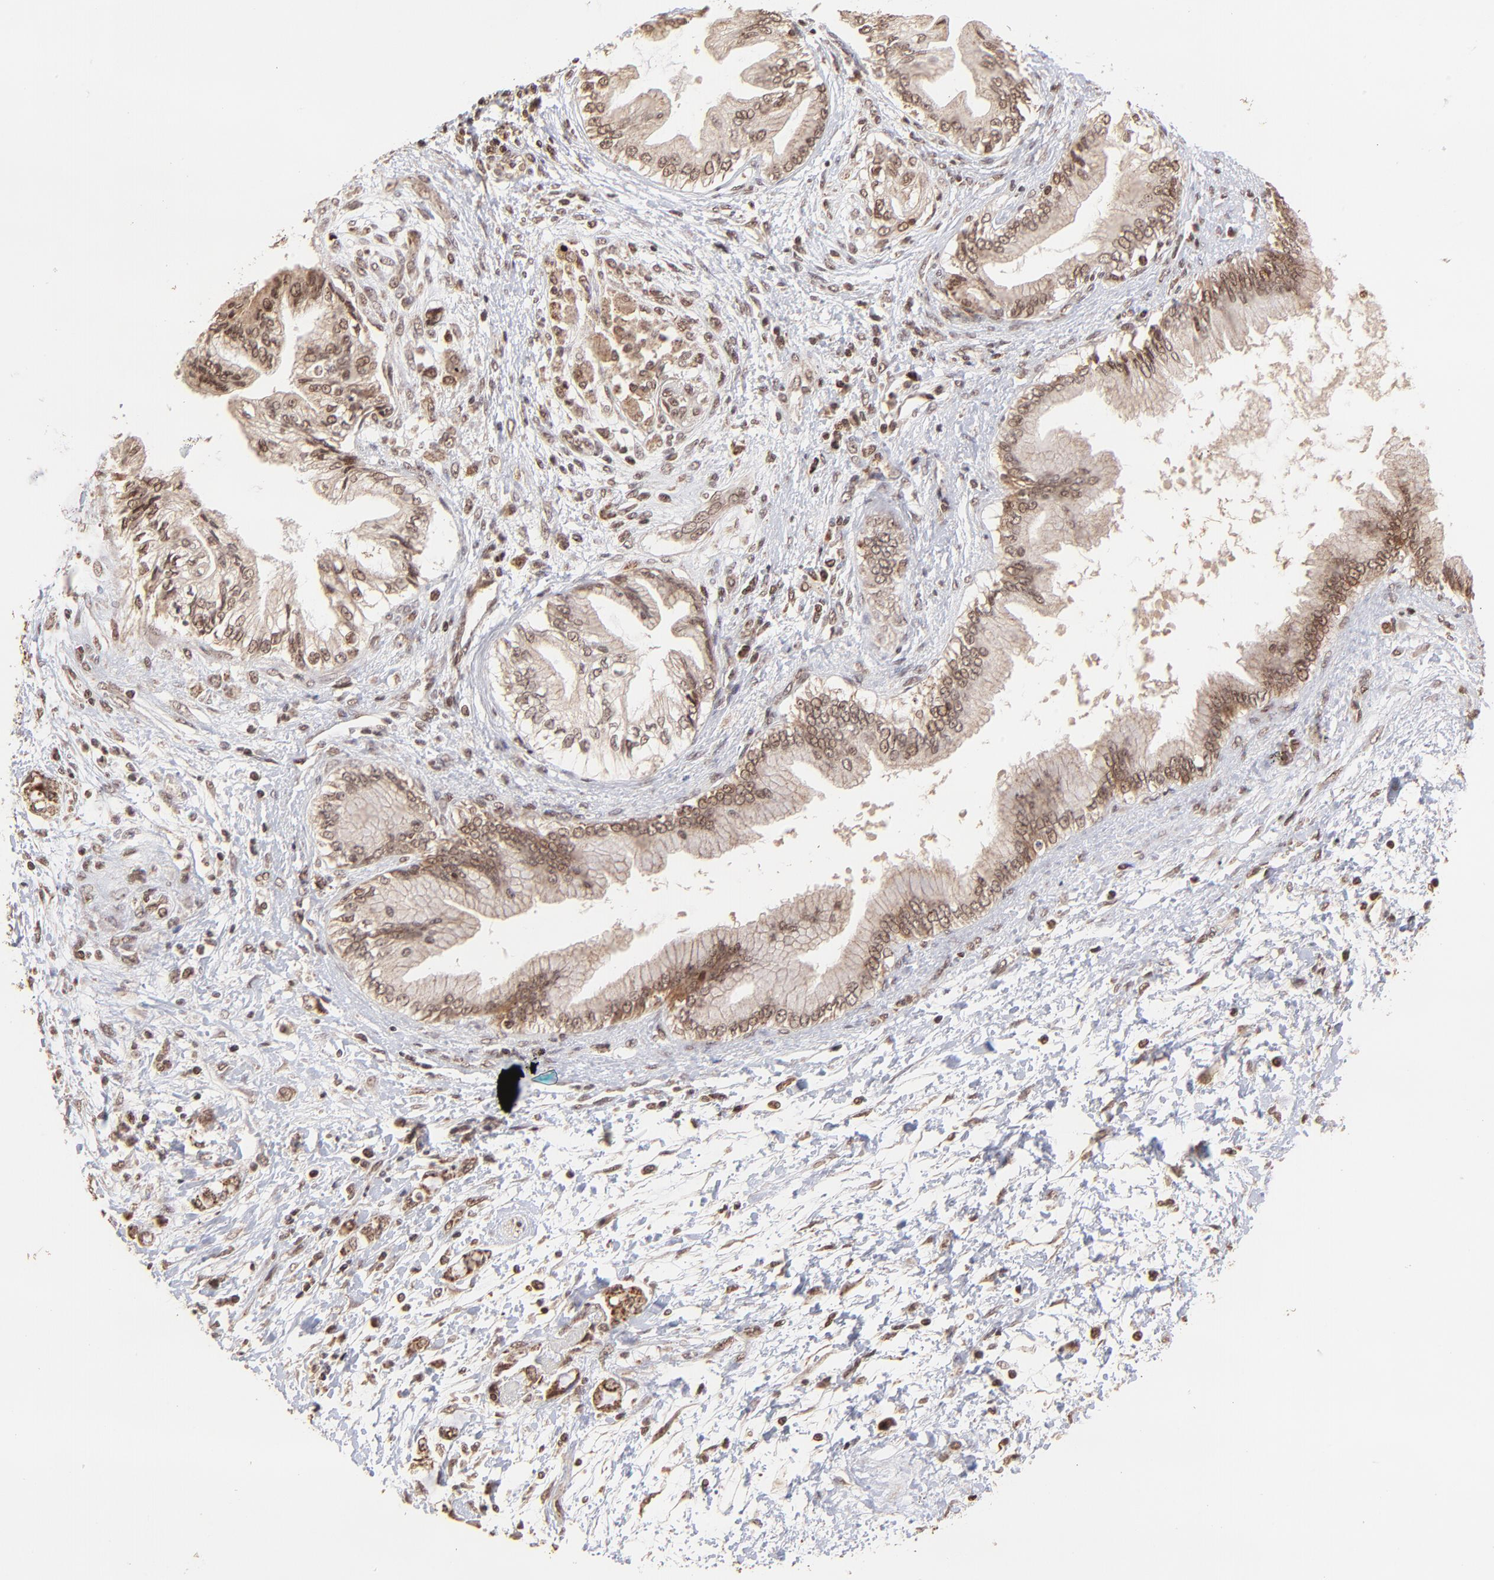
{"staining": {"intensity": "moderate", "quantity": ">75%", "location": "cytoplasmic/membranous"}, "tissue": "pancreatic cancer", "cell_type": "Tumor cells", "image_type": "cancer", "snomed": [{"axis": "morphology", "description": "Adenocarcinoma, NOS"}, {"axis": "topography", "description": "Pancreas"}], "caption": "IHC (DAB (3,3'-diaminobenzidine)) staining of human pancreatic adenocarcinoma demonstrates moderate cytoplasmic/membranous protein positivity in approximately >75% of tumor cells.", "gene": "MED15", "patient": {"sex": "female", "age": 70}}